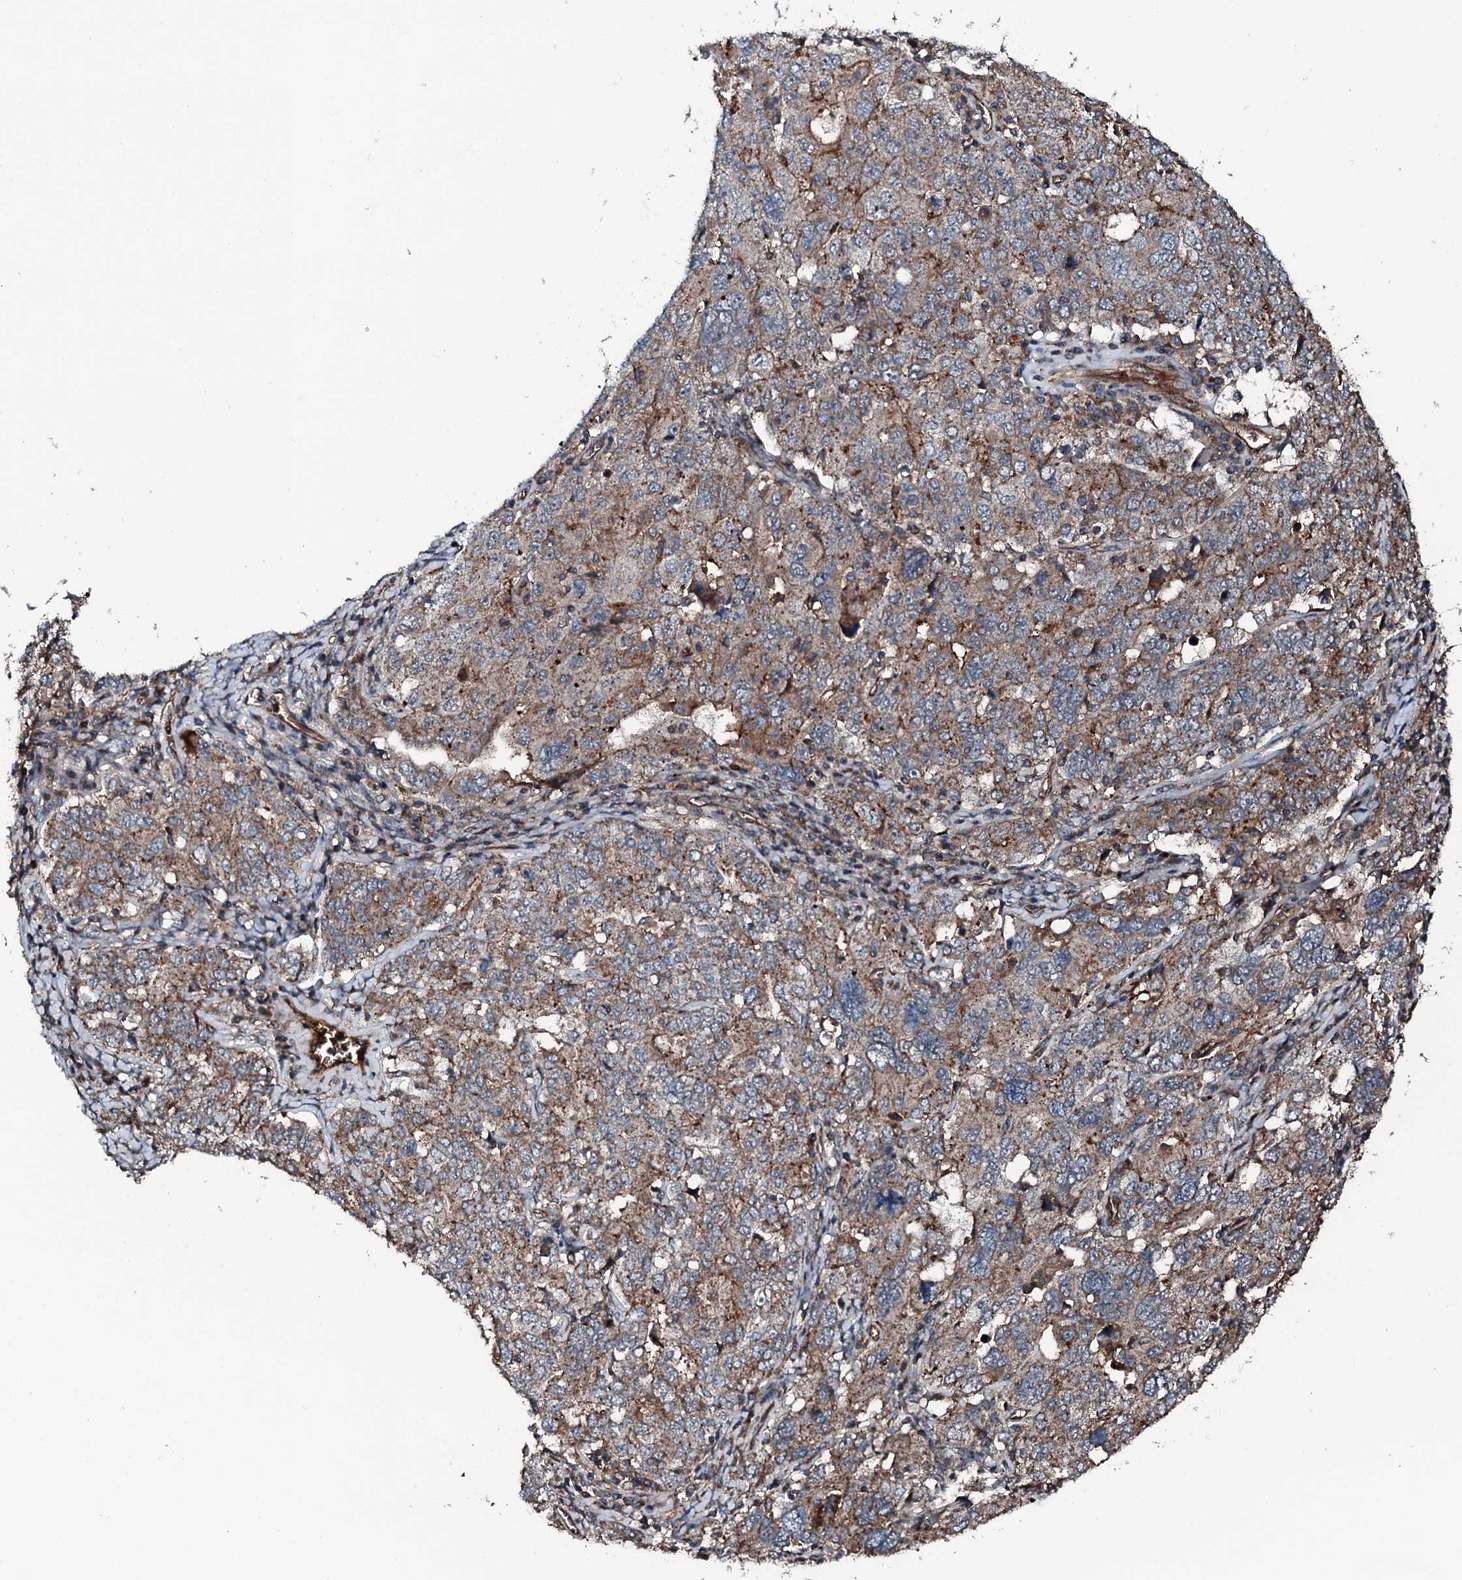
{"staining": {"intensity": "weak", "quantity": "25%-75%", "location": "cytoplasmic/membranous"}, "tissue": "ovarian cancer", "cell_type": "Tumor cells", "image_type": "cancer", "snomed": [{"axis": "morphology", "description": "Carcinoma, endometroid"}, {"axis": "topography", "description": "Ovary"}], "caption": "Protein expression analysis of human ovarian cancer (endometroid carcinoma) reveals weak cytoplasmic/membranous expression in approximately 25%-75% of tumor cells. The staining is performed using DAB brown chromogen to label protein expression. The nuclei are counter-stained blue using hematoxylin.", "gene": "TRIM7", "patient": {"sex": "female", "age": 62}}